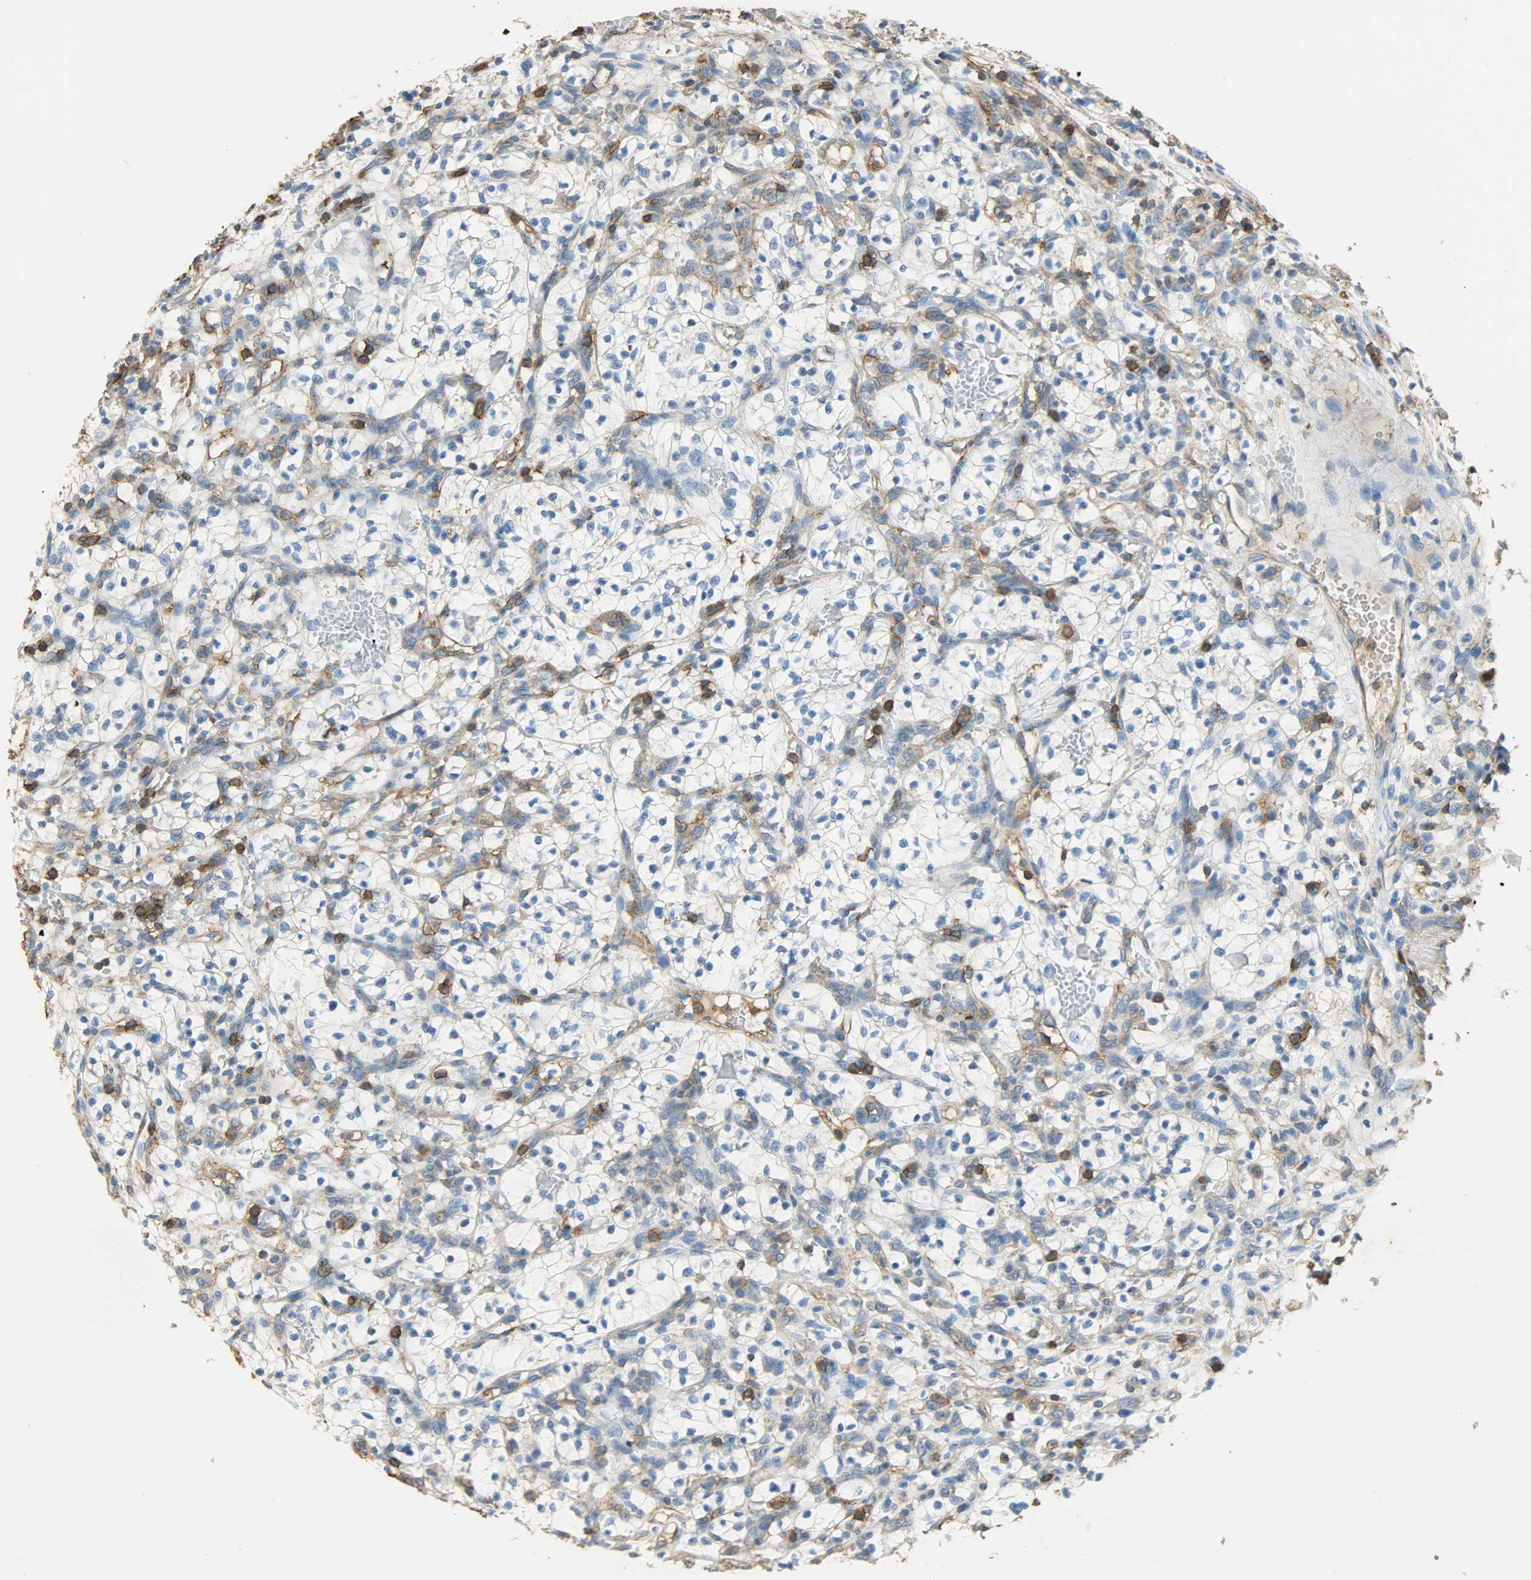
{"staining": {"intensity": "negative", "quantity": "none", "location": "none"}, "tissue": "renal cancer", "cell_type": "Tumor cells", "image_type": "cancer", "snomed": [{"axis": "morphology", "description": "Adenocarcinoma, NOS"}, {"axis": "topography", "description": "Kidney"}], "caption": "The immunohistochemistry (IHC) histopathology image has no significant staining in tumor cells of renal cancer tissue.", "gene": "ANXA6", "patient": {"sex": "female", "age": 57}}